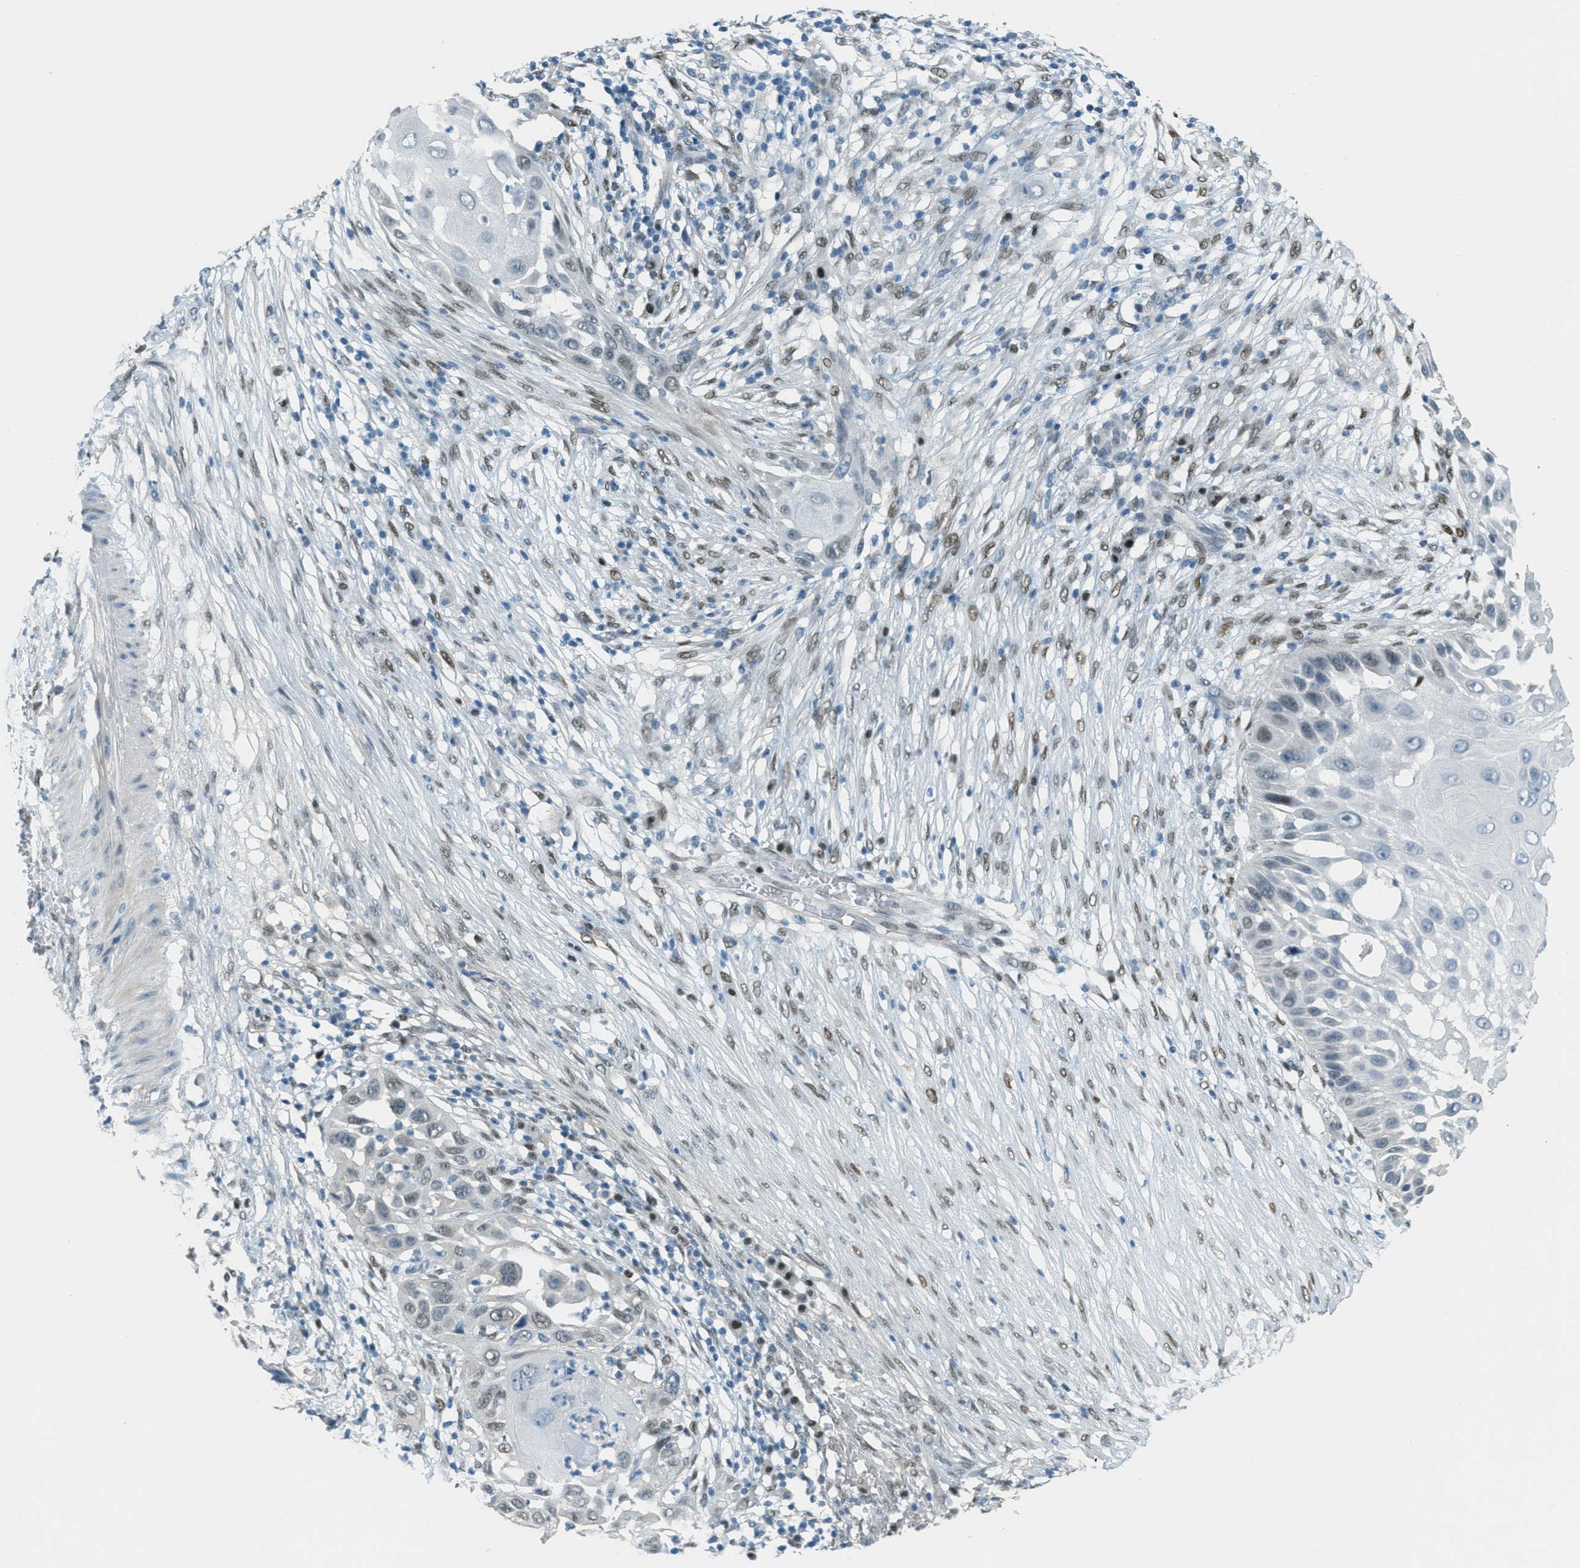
{"staining": {"intensity": "negative", "quantity": "none", "location": "none"}, "tissue": "skin cancer", "cell_type": "Tumor cells", "image_type": "cancer", "snomed": [{"axis": "morphology", "description": "Squamous cell carcinoma, NOS"}, {"axis": "topography", "description": "Skin"}], "caption": "Human squamous cell carcinoma (skin) stained for a protein using IHC reveals no staining in tumor cells.", "gene": "TCF3", "patient": {"sex": "female", "age": 44}}